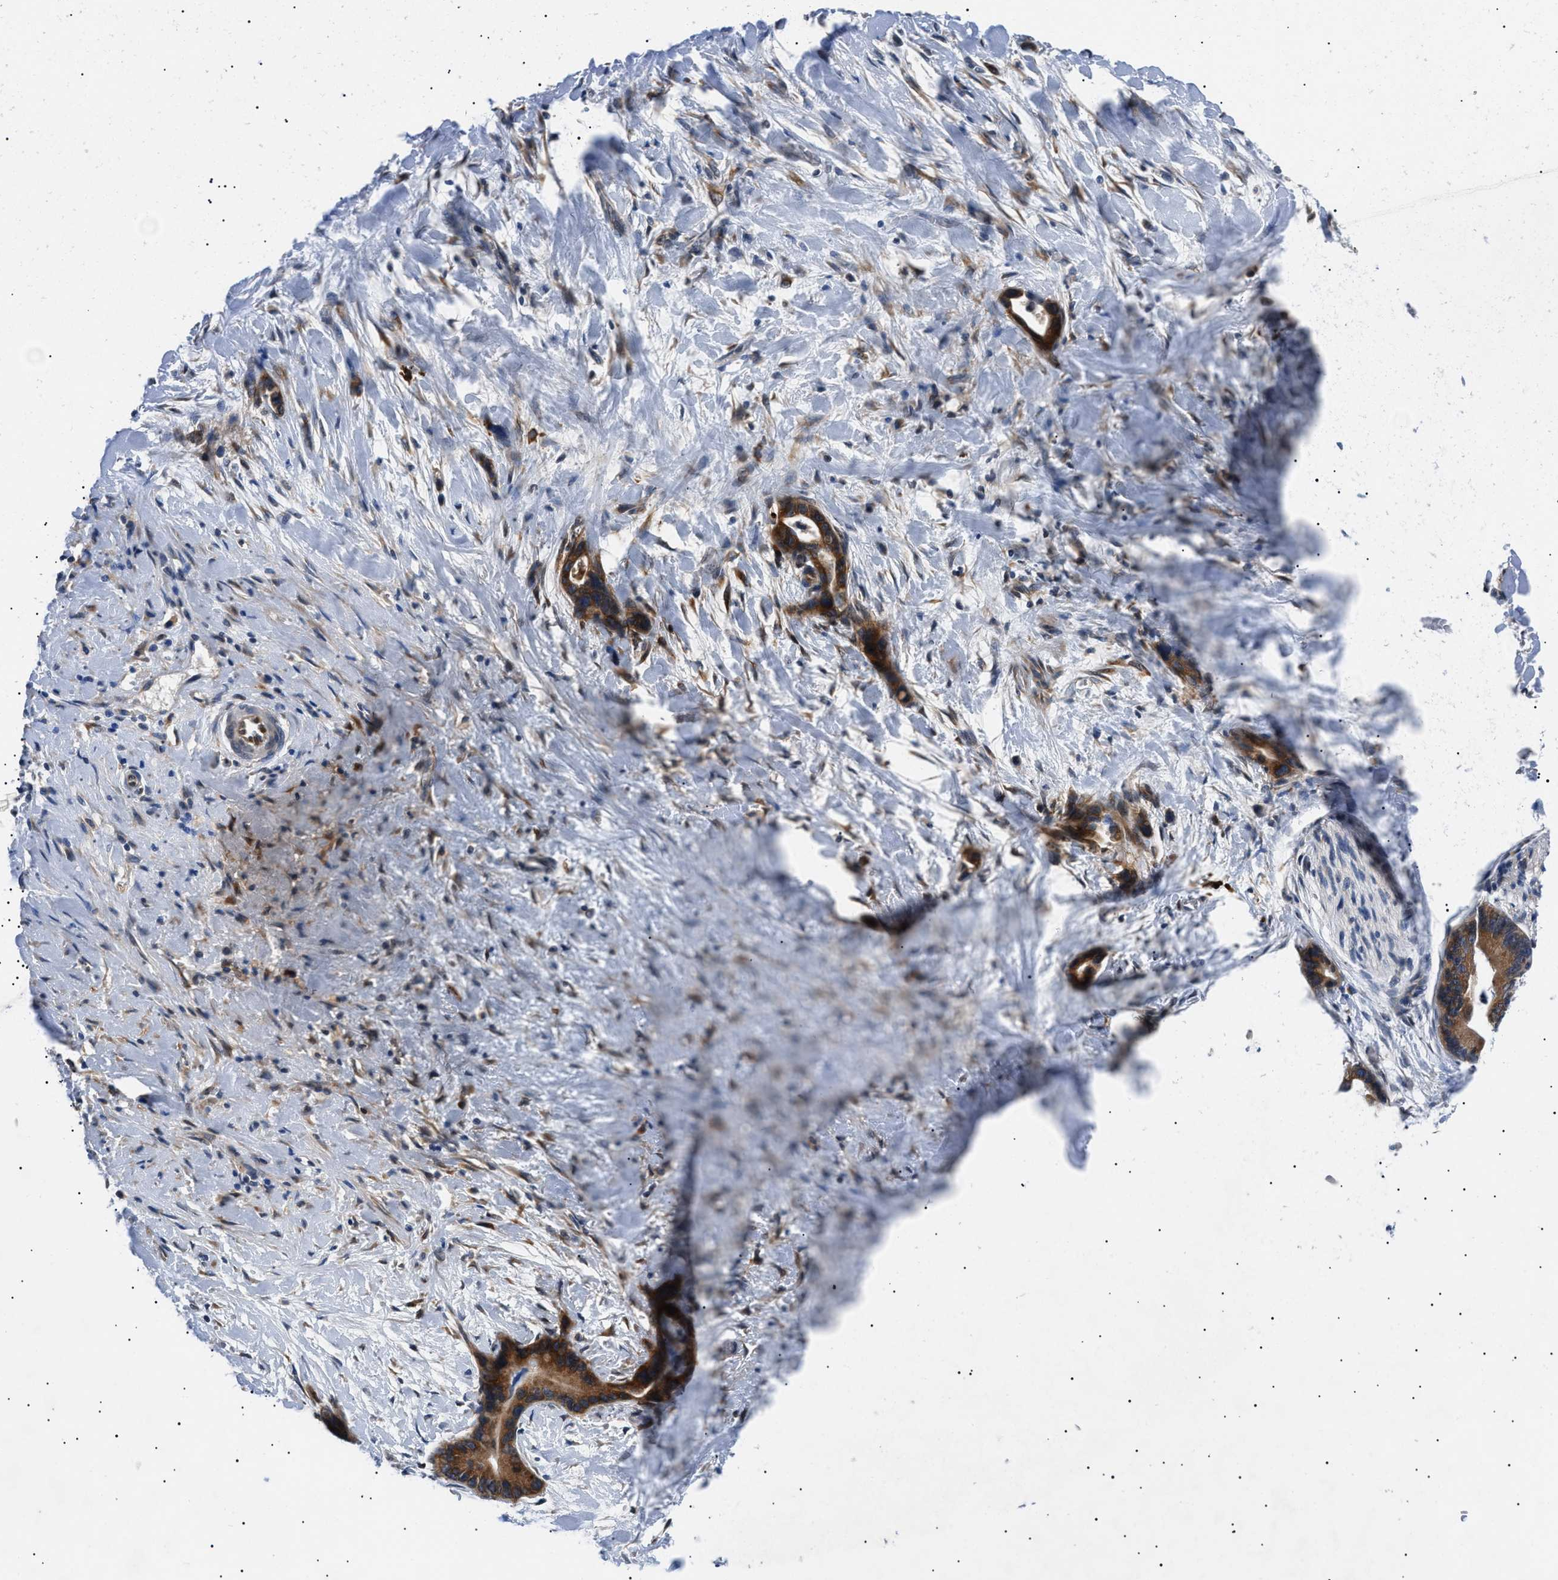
{"staining": {"intensity": "strong", "quantity": ">75%", "location": "cytoplasmic/membranous"}, "tissue": "liver cancer", "cell_type": "Tumor cells", "image_type": "cancer", "snomed": [{"axis": "morphology", "description": "Cholangiocarcinoma"}, {"axis": "topography", "description": "Liver"}], "caption": "Protein staining reveals strong cytoplasmic/membranous staining in approximately >75% of tumor cells in liver cholangiocarcinoma.", "gene": "DERL1", "patient": {"sex": "female", "age": 55}}